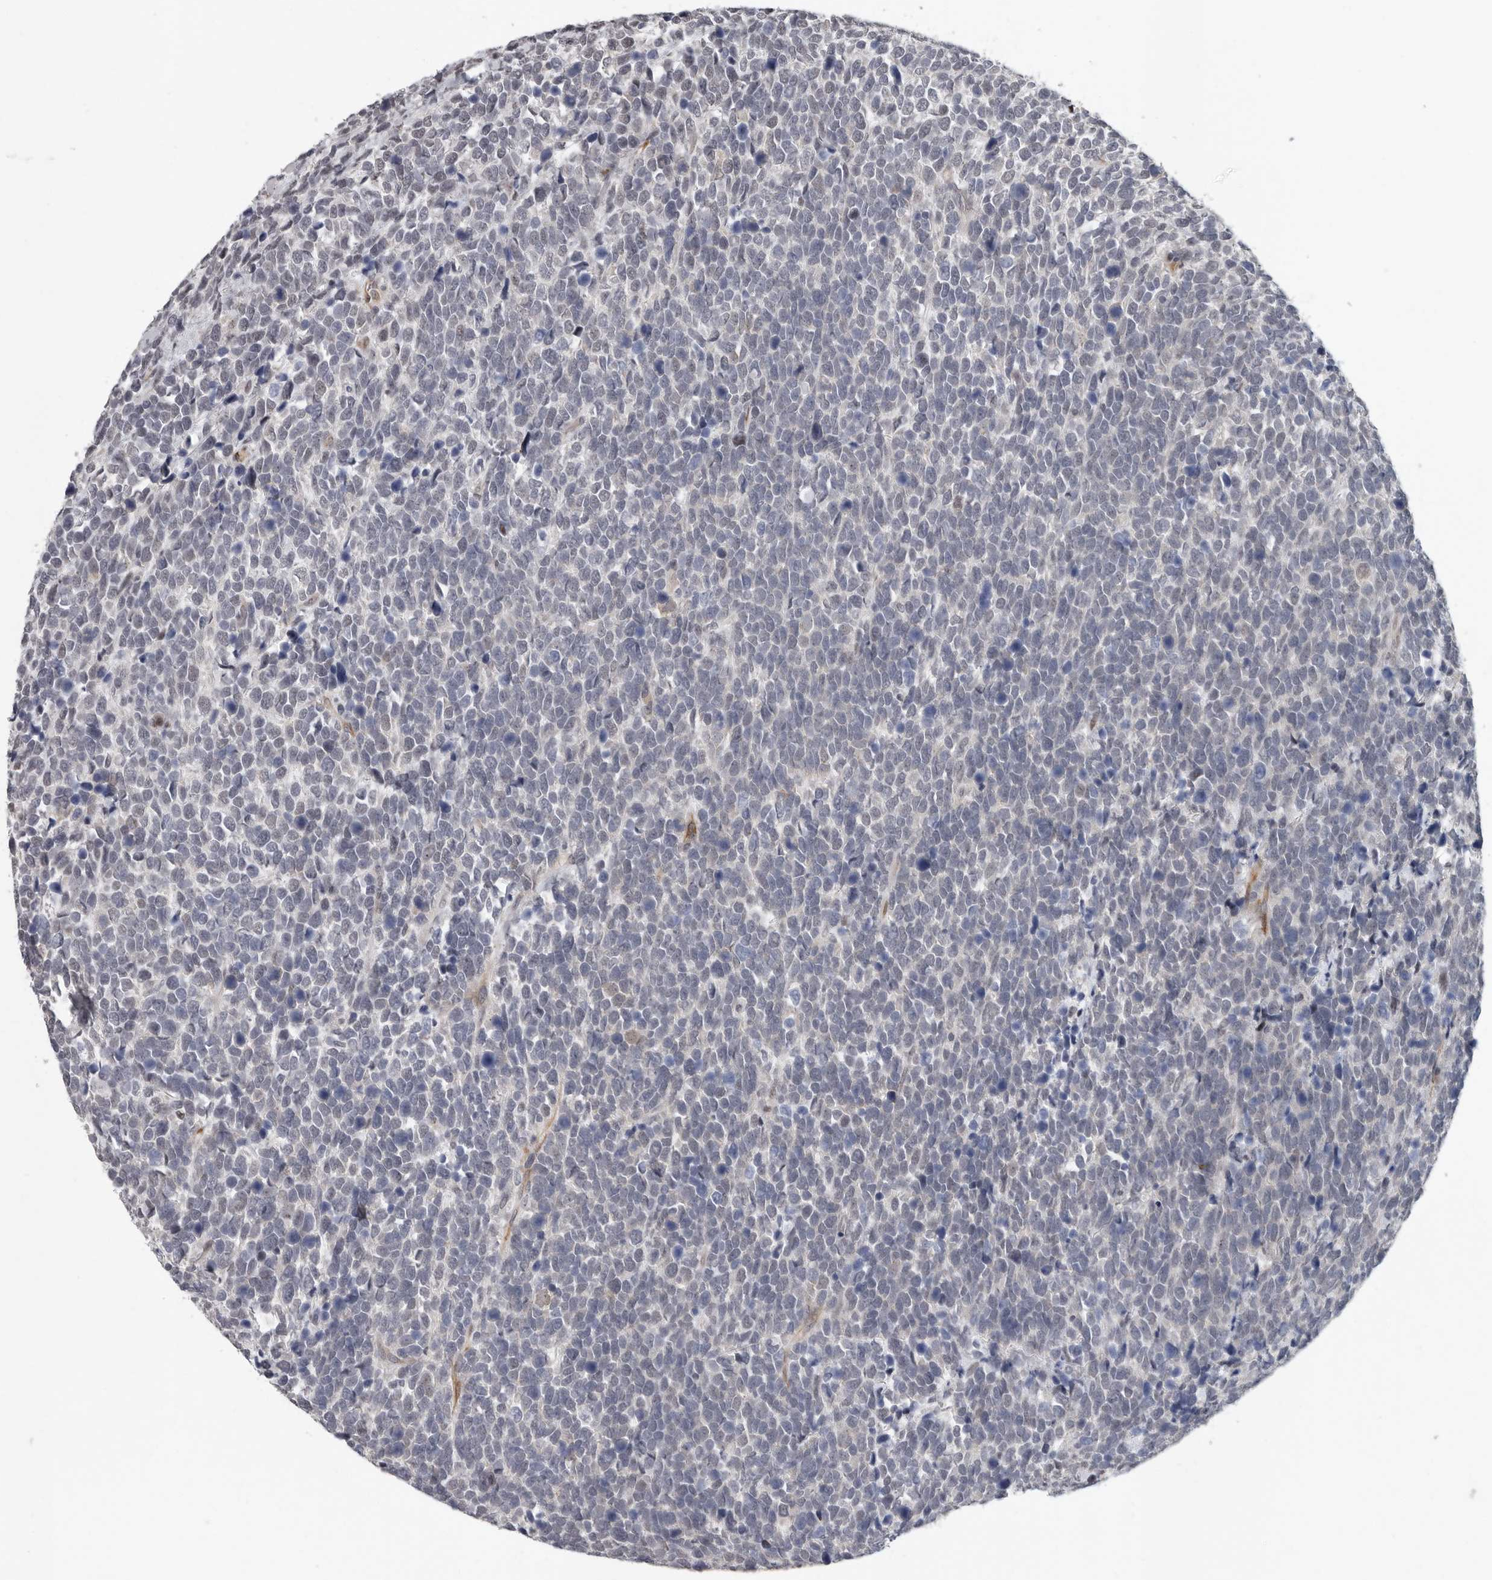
{"staining": {"intensity": "negative", "quantity": "none", "location": "none"}, "tissue": "urothelial cancer", "cell_type": "Tumor cells", "image_type": "cancer", "snomed": [{"axis": "morphology", "description": "Urothelial carcinoma, High grade"}, {"axis": "topography", "description": "Urinary bladder"}], "caption": "Human urothelial cancer stained for a protein using immunohistochemistry reveals no staining in tumor cells.", "gene": "RALGPS2", "patient": {"sex": "female", "age": 82}}